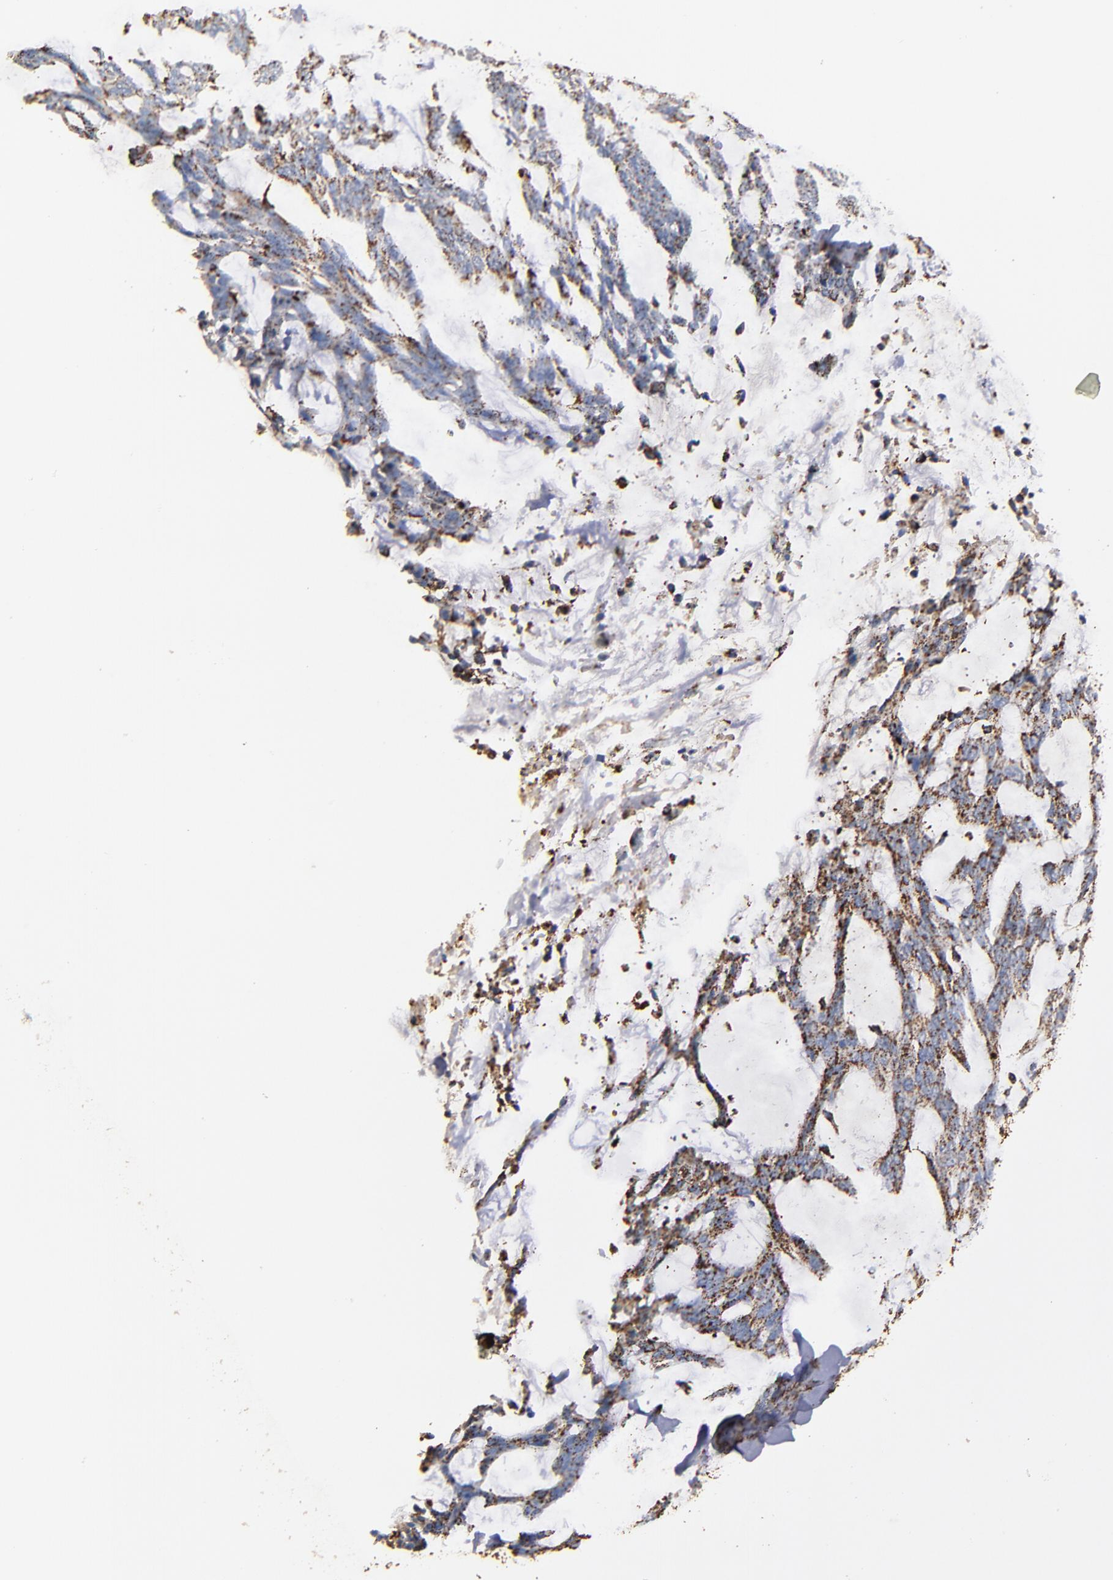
{"staining": {"intensity": "moderate", "quantity": ">75%", "location": "cytoplasmic/membranous"}, "tissue": "skin cancer", "cell_type": "Tumor cells", "image_type": "cancer", "snomed": [{"axis": "morphology", "description": "Normal tissue, NOS"}, {"axis": "morphology", "description": "Basal cell carcinoma"}, {"axis": "topography", "description": "Skin"}], "caption": "Tumor cells demonstrate medium levels of moderate cytoplasmic/membranous staining in about >75% of cells in skin basal cell carcinoma. The staining was performed using DAB (3,3'-diaminobenzidine), with brown indicating positive protein expression. Nuclei are stained blue with hematoxylin.", "gene": "SOD2", "patient": {"sex": "female", "age": 71}}